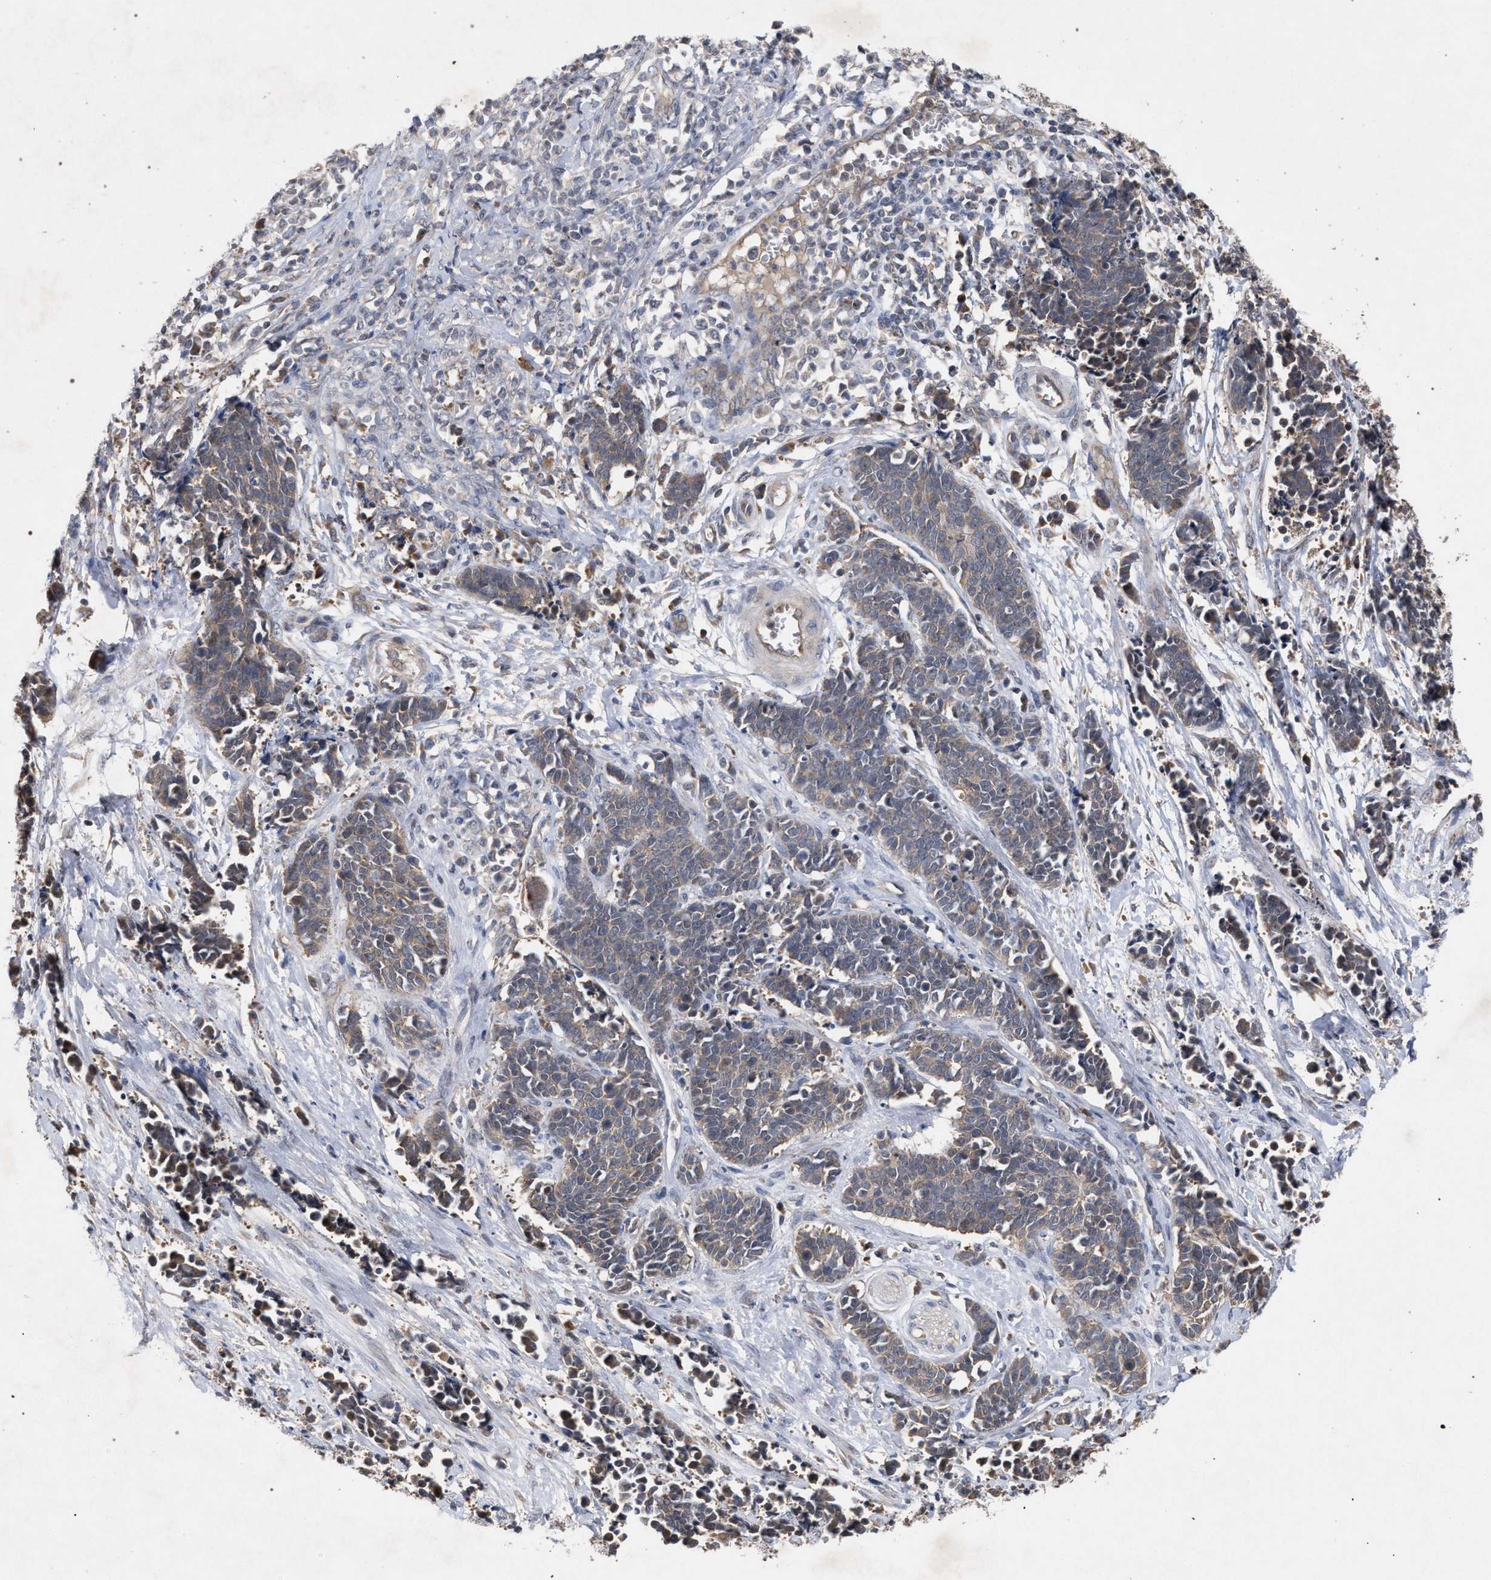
{"staining": {"intensity": "weak", "quantity": ">75%", "location": "cytoplasmic/membranous"}, "tissue": "cervical cancer", "cell_type": "Tumor cells", "image_type": "cancer", "snomed": [{"axis": "morphology", "description": "Squamous cell carcinoma, NOS"}, {"axis": "topography", "description": "Cervix"}], "caption": "Immunohistochemical staining of cervical cancer (squamous cell carcinoma) demonstrates low levels of weak cytoplasmic/membranous staining in about >75% of tumor cells. (DAB (3,3'-diaminobenzidine) IHC with brightfield microscopy, high magnification).", "gene": "SLC4A4", "patient": {"sex": "female", "age": 35}}